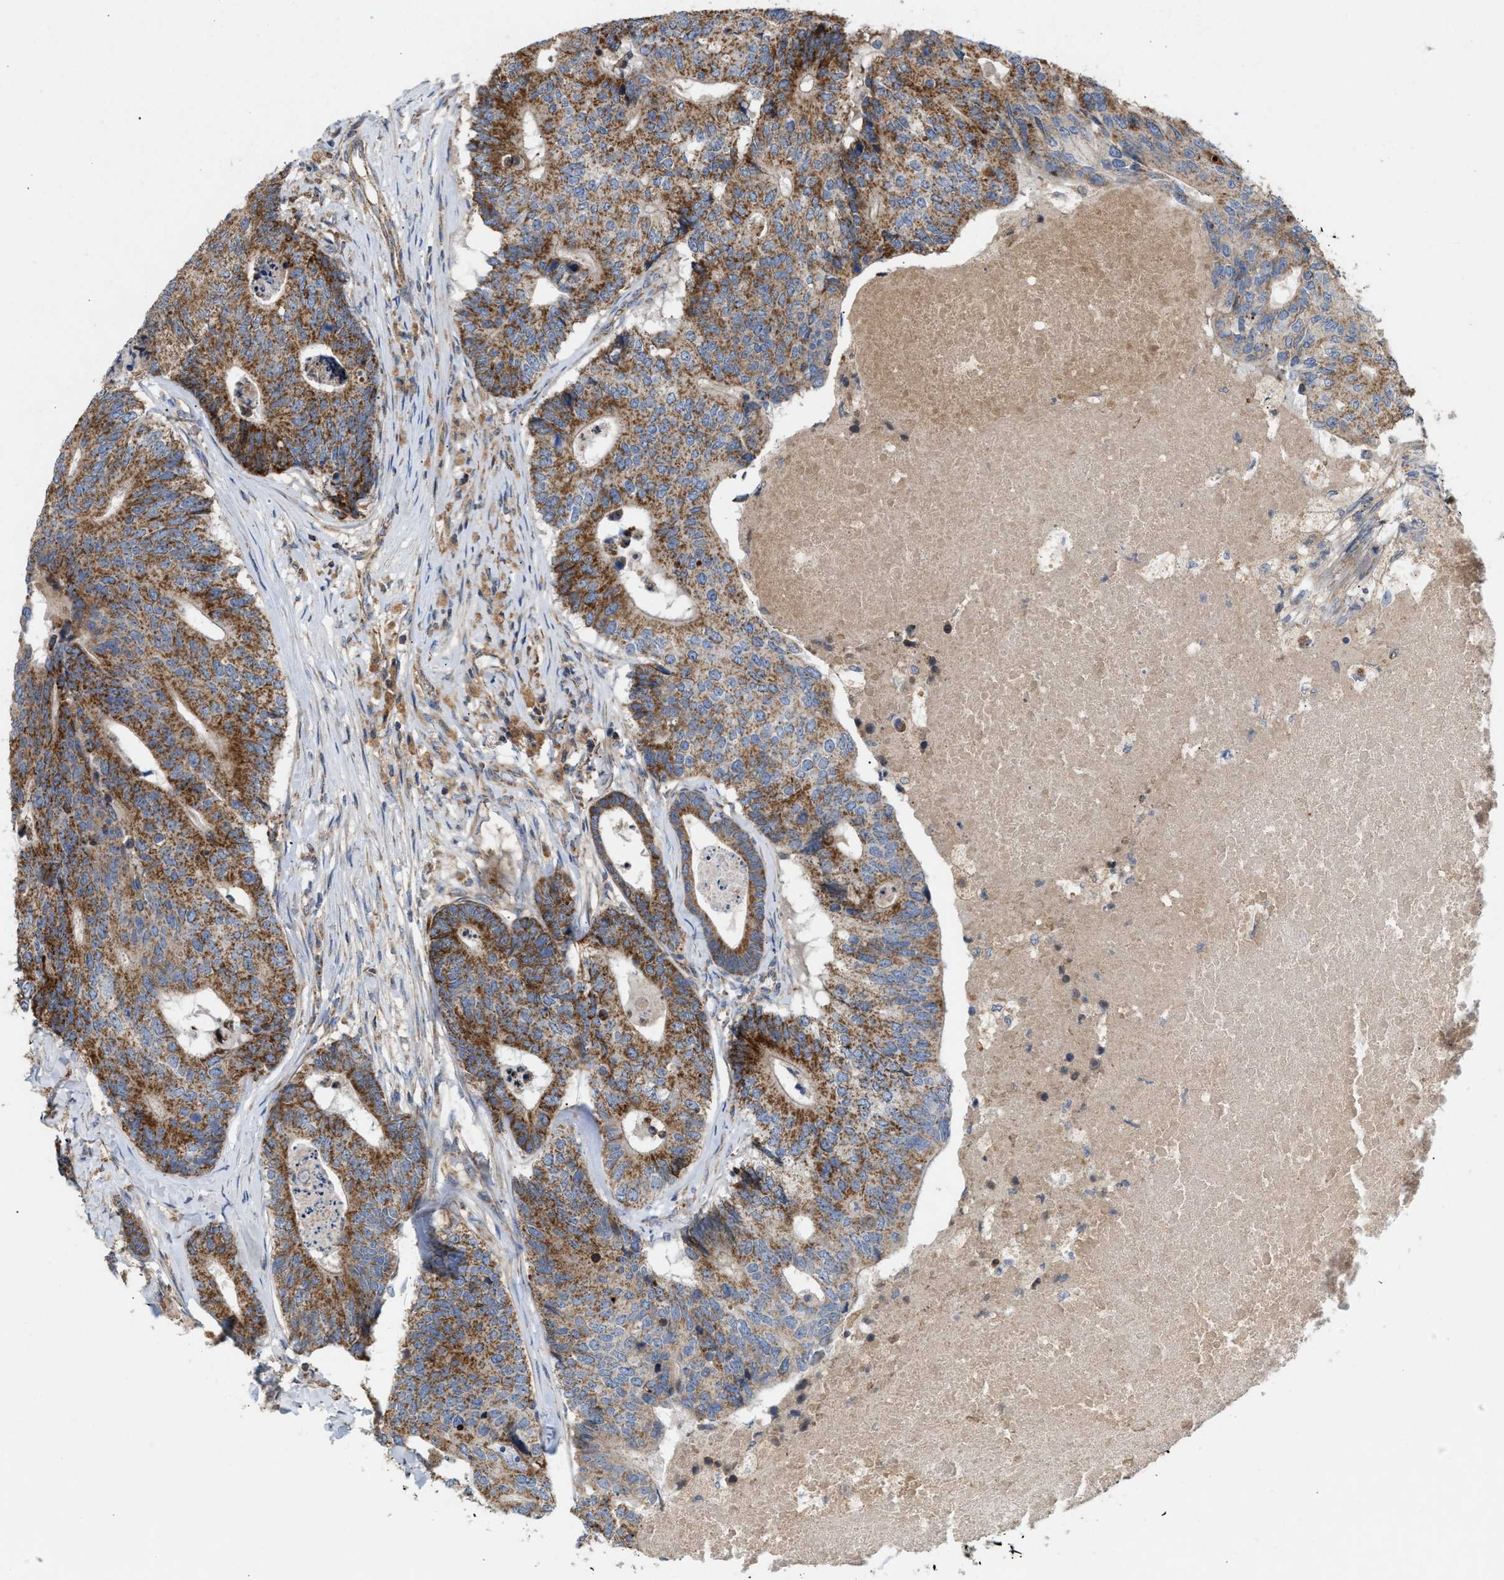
{"staining": {"intensity": "moderate", "quantity": ">75%", "location": "cytoplasmic/membranous"}, "tissue": "colorectal cancer", "cell_type": "Tumor cells", "image_type": "cancer", "snomed": [{"axis": "morphology", "description": "Adenocarcinoma, NOS"}, {"axis": "topography", "description": "Colon"}], "caption": "About >75% of tumor cells in human colorectal adenocarcinoma exhibit moderate cytoplasmic/membranous protein positivity as visualized by brown immunohistochemical staining.", "gene": "TACO1", "patient": {"sex": "female", "age": 67}}